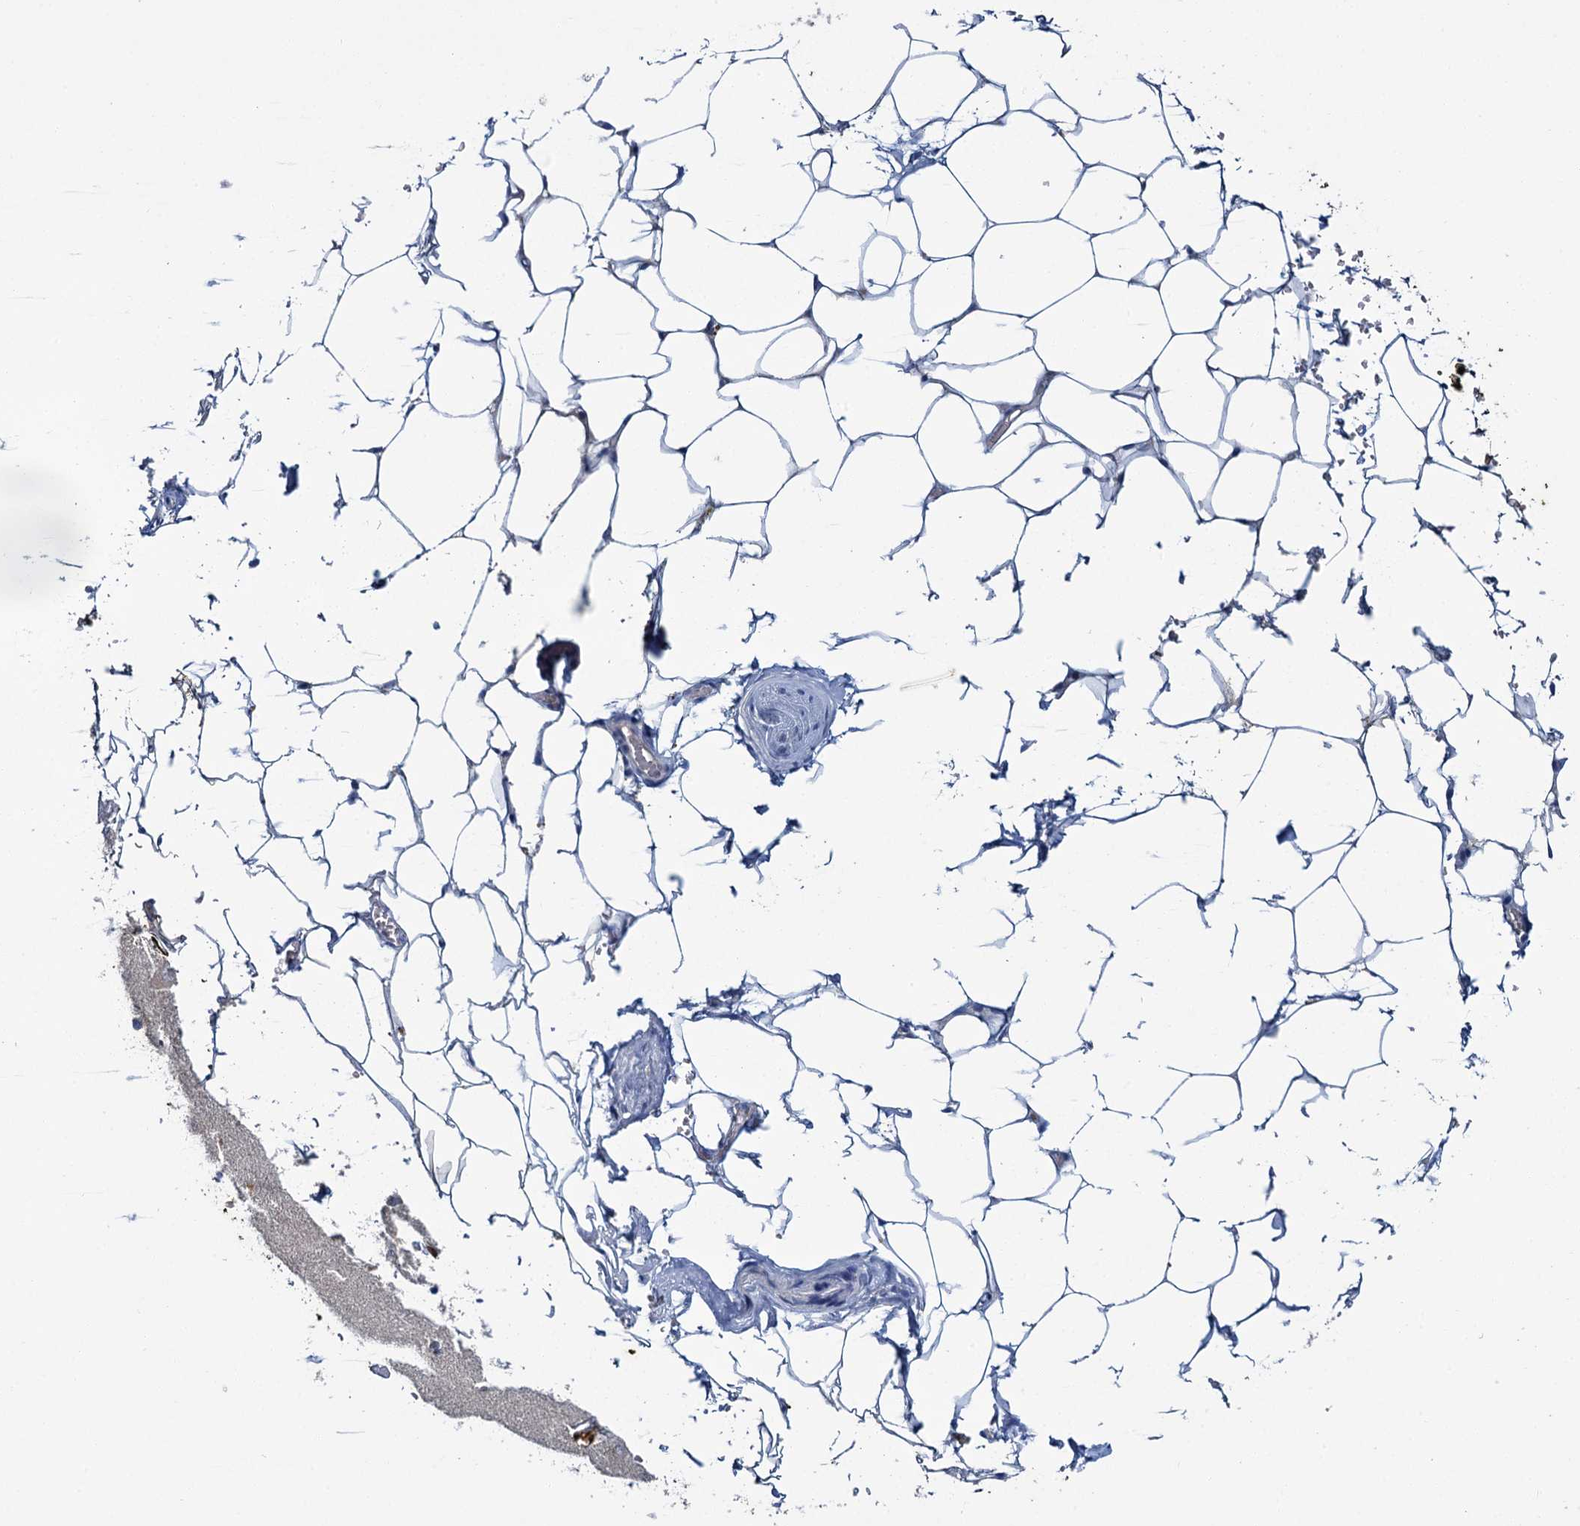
{"staining": {"intensity": "negative", "quantity": "none", "location": "none"}, "tissue": "adipose tissue", "cell_type": "Adipocytes", "image_type": "normal", "snomed": [{"axis": "morphology", "description": "Normal tissue, NOS"}, {"axis": "morphology", "description": "Adenocarcinoma, Low grade"}, {"axis": "topography", "description": "Prostate"}, {"axis": "topography", "description": "Peripheral nerve tissue"}], "caption": "Adipocytes are negative for brown protein staining in unremarkable adipose tissue. (Immunohistochemistry (ihc), brightfield microscopy, high magnification).", "gene": "FGFR2", "patient": {"sex": "male", "age": 63}}